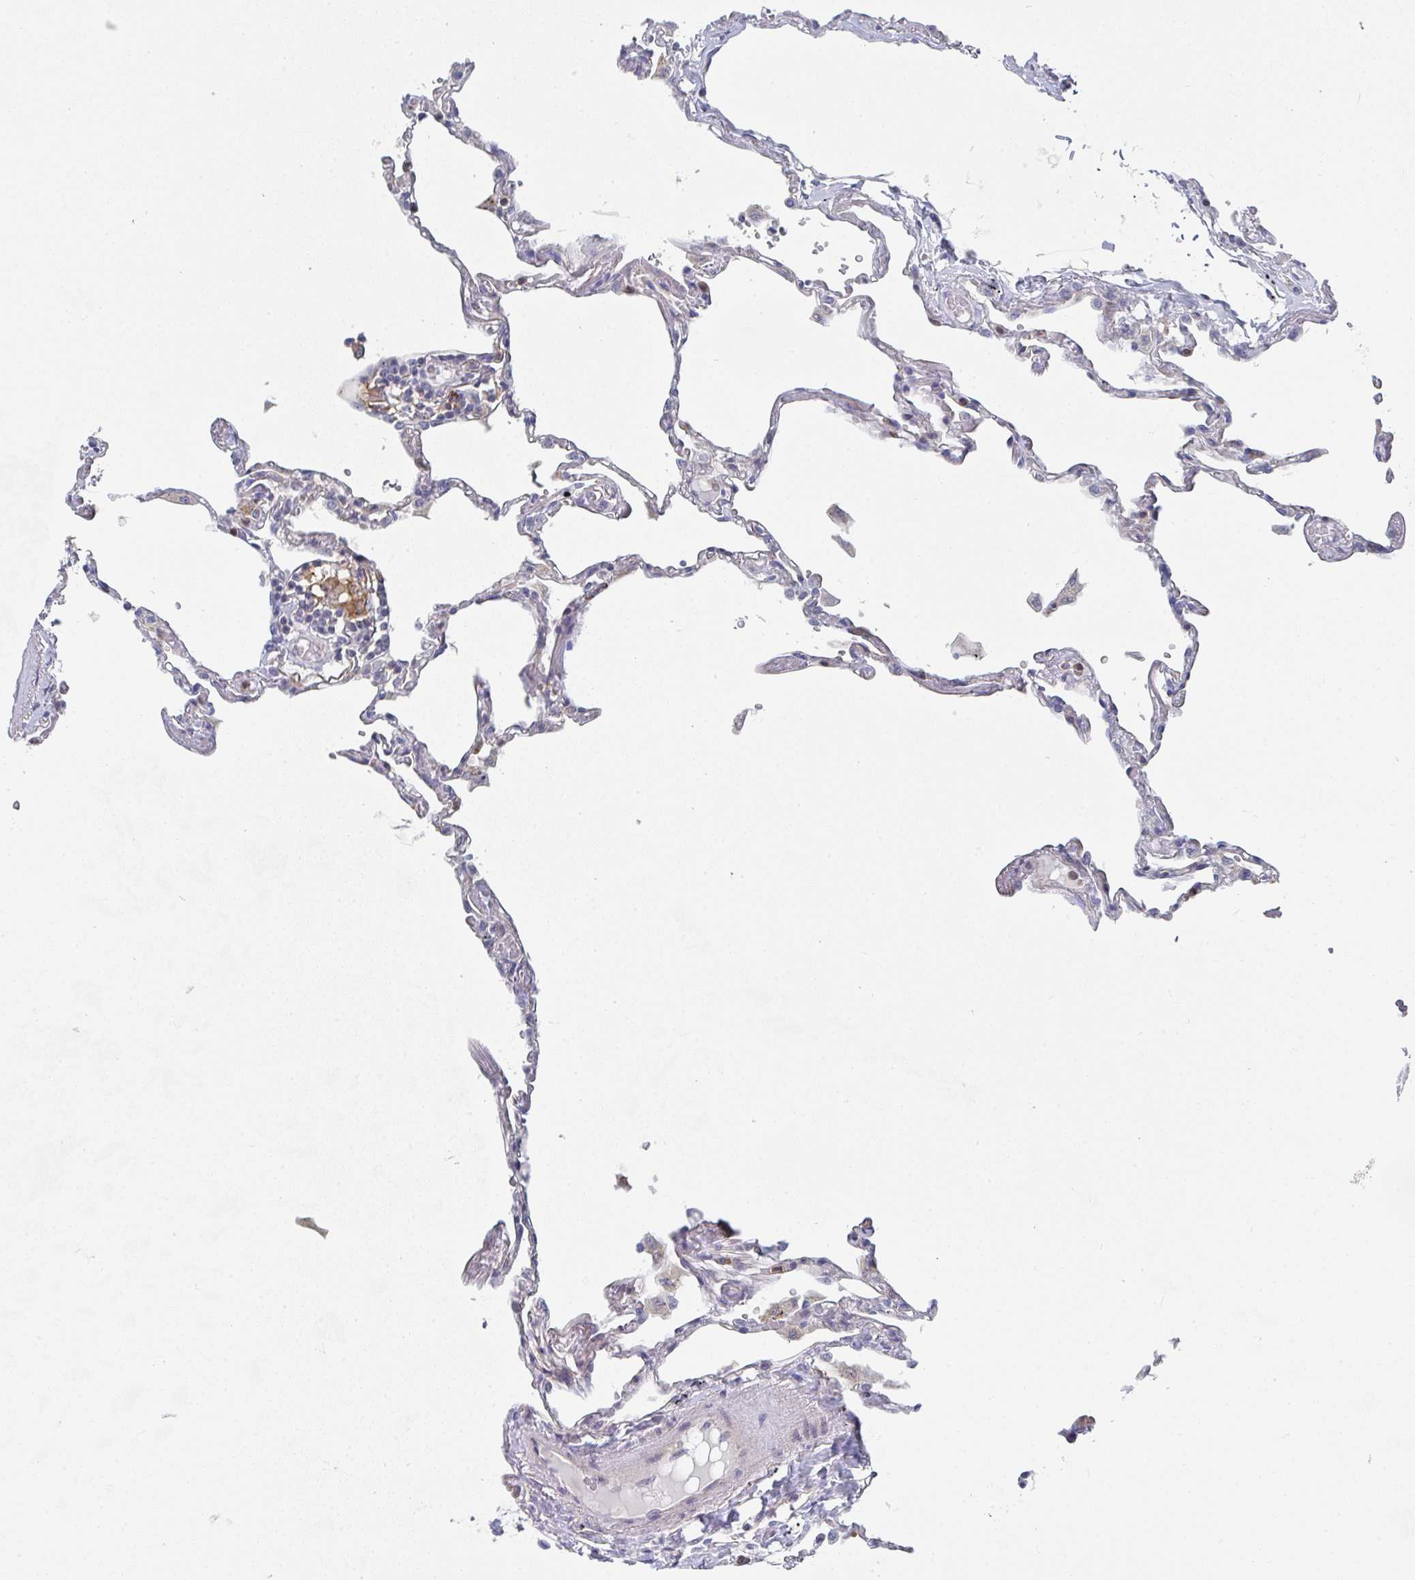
{"staining": {"intensity": "weak", "quantity": "<25%", "location": "cytoplasmic/membranous"}, "tissue": "lung", "cell_type": "Alveolar cells", "image_type": "normal", "snomed": [{"axis": "morphology", "description": "Normal tissue, NOS"}, {"axis": "topography", "description": "Lung"}], "caption": "This micrograph is of benign lung stained with IHC to label a protein in brown with the nuclei are counter-stained blue. There is no expression in alveolar cells. Nuclei are stained in blue.", "gene": "KLHL33", "patient": {"sex": "female", "age": 67}}